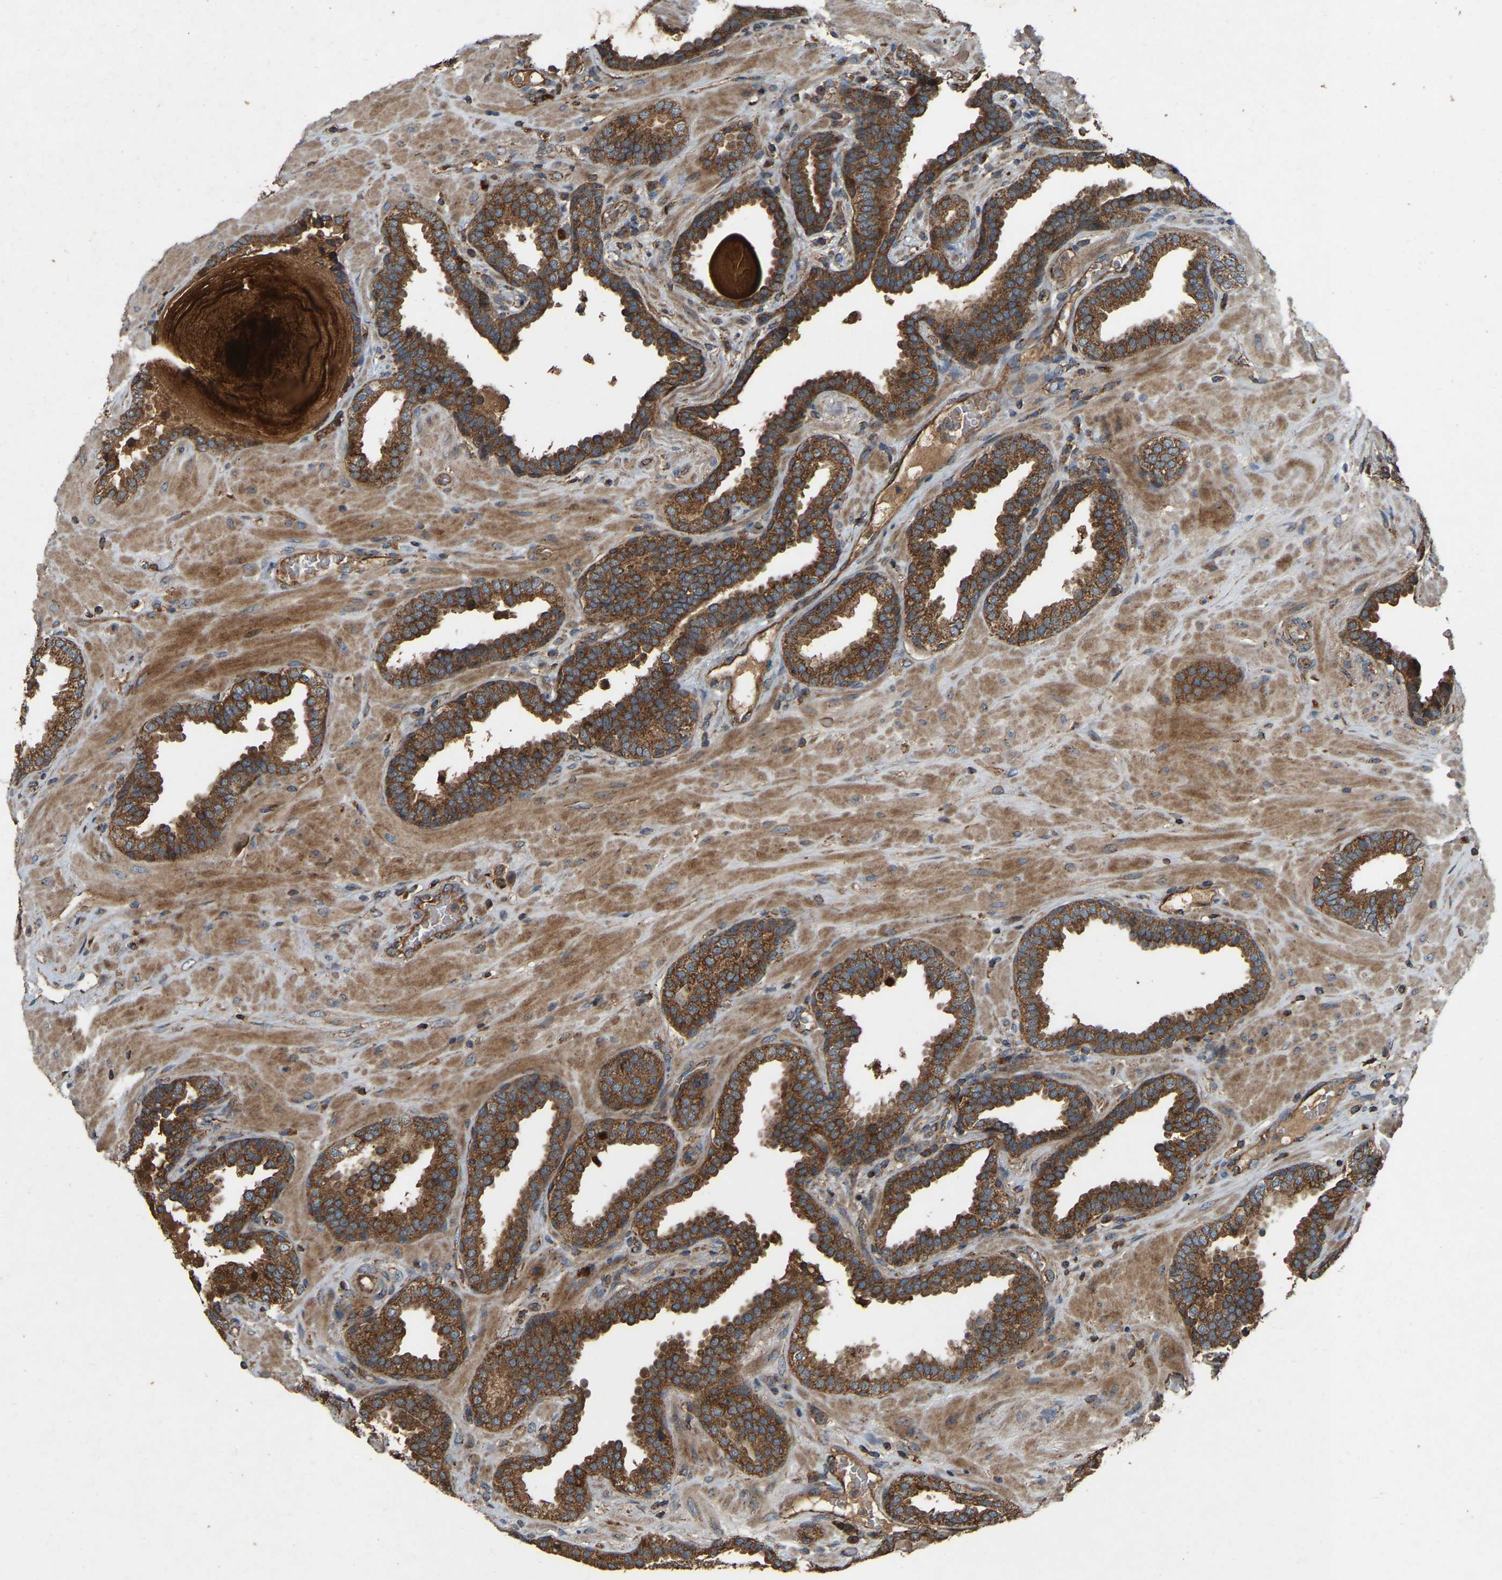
{"staining": {"intensity": "moderate", "quantity": ">75%", "location": "cytoplasmic/membranous"}, "tissue": "prostate", "cell_type": "Glandular cells", "image_type": "normal", "snomed": [{"axis": "morphology", "description": "Normal tissue, NOS"}, {"axis": "topography", "description": "Prostate"}], "caption": "A high-resolution histopathology image shows immunohistochemistry (IHC) staining of normal prostate, which reveals moderate cytoplasmic/membranous expression in about >75% of glandular cells.", "gene": "SAMD9L", "patient": {"sex": "male", "age": 51}}